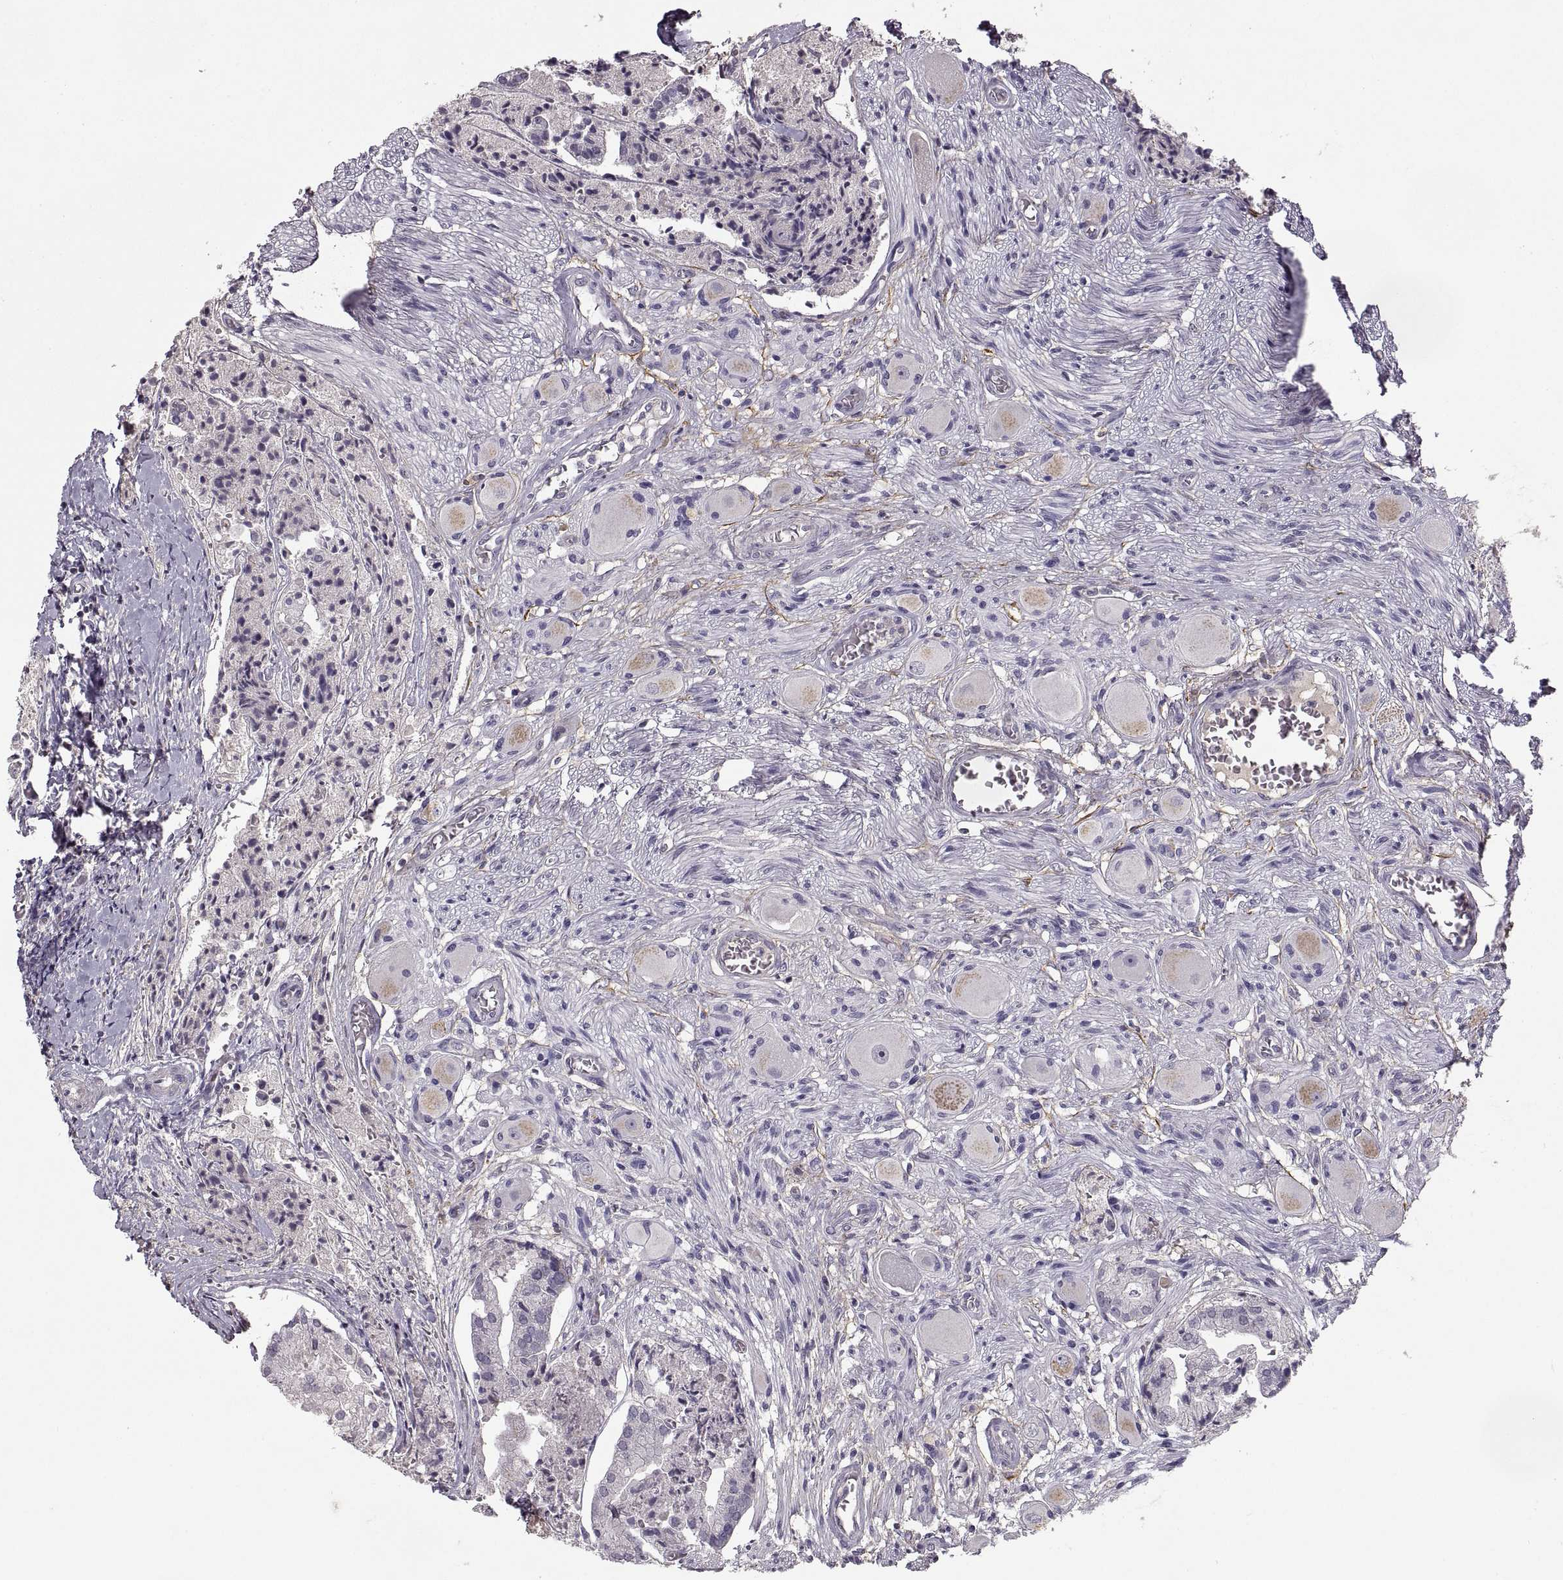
{"staining": {"intensity": "negative", "quantity": "none", "location": "none"}, "tissue": "prostate cancer", "cell_type": "Tumor cells", "image_type": "cancer", "snomed": [{"axis": "morphology", "description": "Adenocarcinoma, NOS"}, {"axis": "topography", "description": "Prostate and seminal vesicle, NOS"}, {"axis": "topography", "description": "Prostate"}], "caption": "This is an IHC photomicrograph of human adenocarcinoma (prostate). There is no expression in tumor cells.", "gene": "ADAM11", "patient": {"sex": "male", "age": 44}}